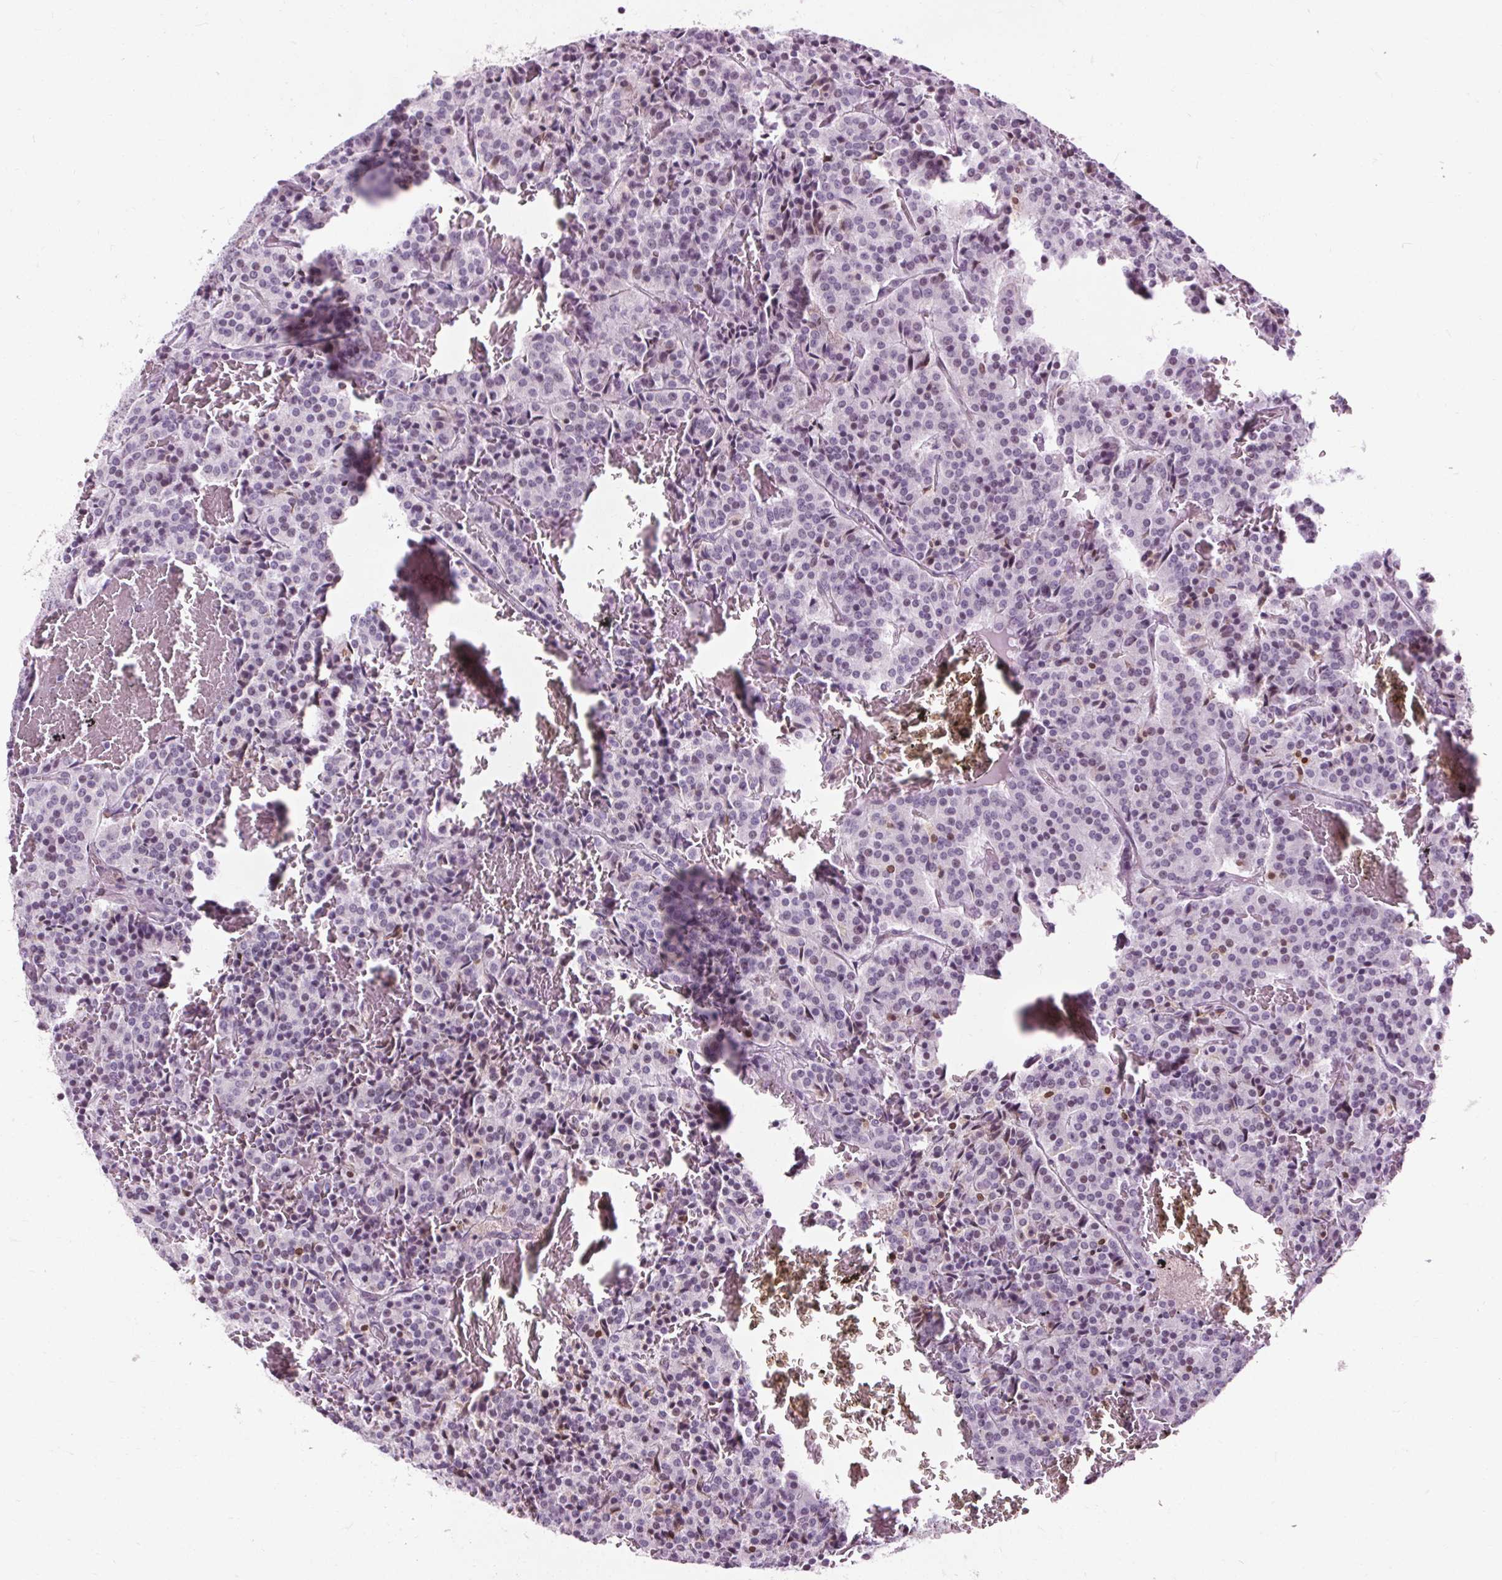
{"staining": {"intensity": "negative", "quantity": "none", "location": "none"}, "tissue": "carcinoid", "cell_type": "Tumor cells", "image_type": "cancer", "snomed": [{"axis": "morphology", "description": "Carcinoid, malignant, NOS"}, {"axis": "topography", "description": "Lung"}], "caption": "Malignant carcinoid was stained to show a protein in brown. There is no significant positivity in tumor cells. (DAB immunohistochemistry (IHC) visualized using brightfield microscopy, high magnification).", "gene": "CEBPA", "patient": {"sex": "male", "age": 70}}